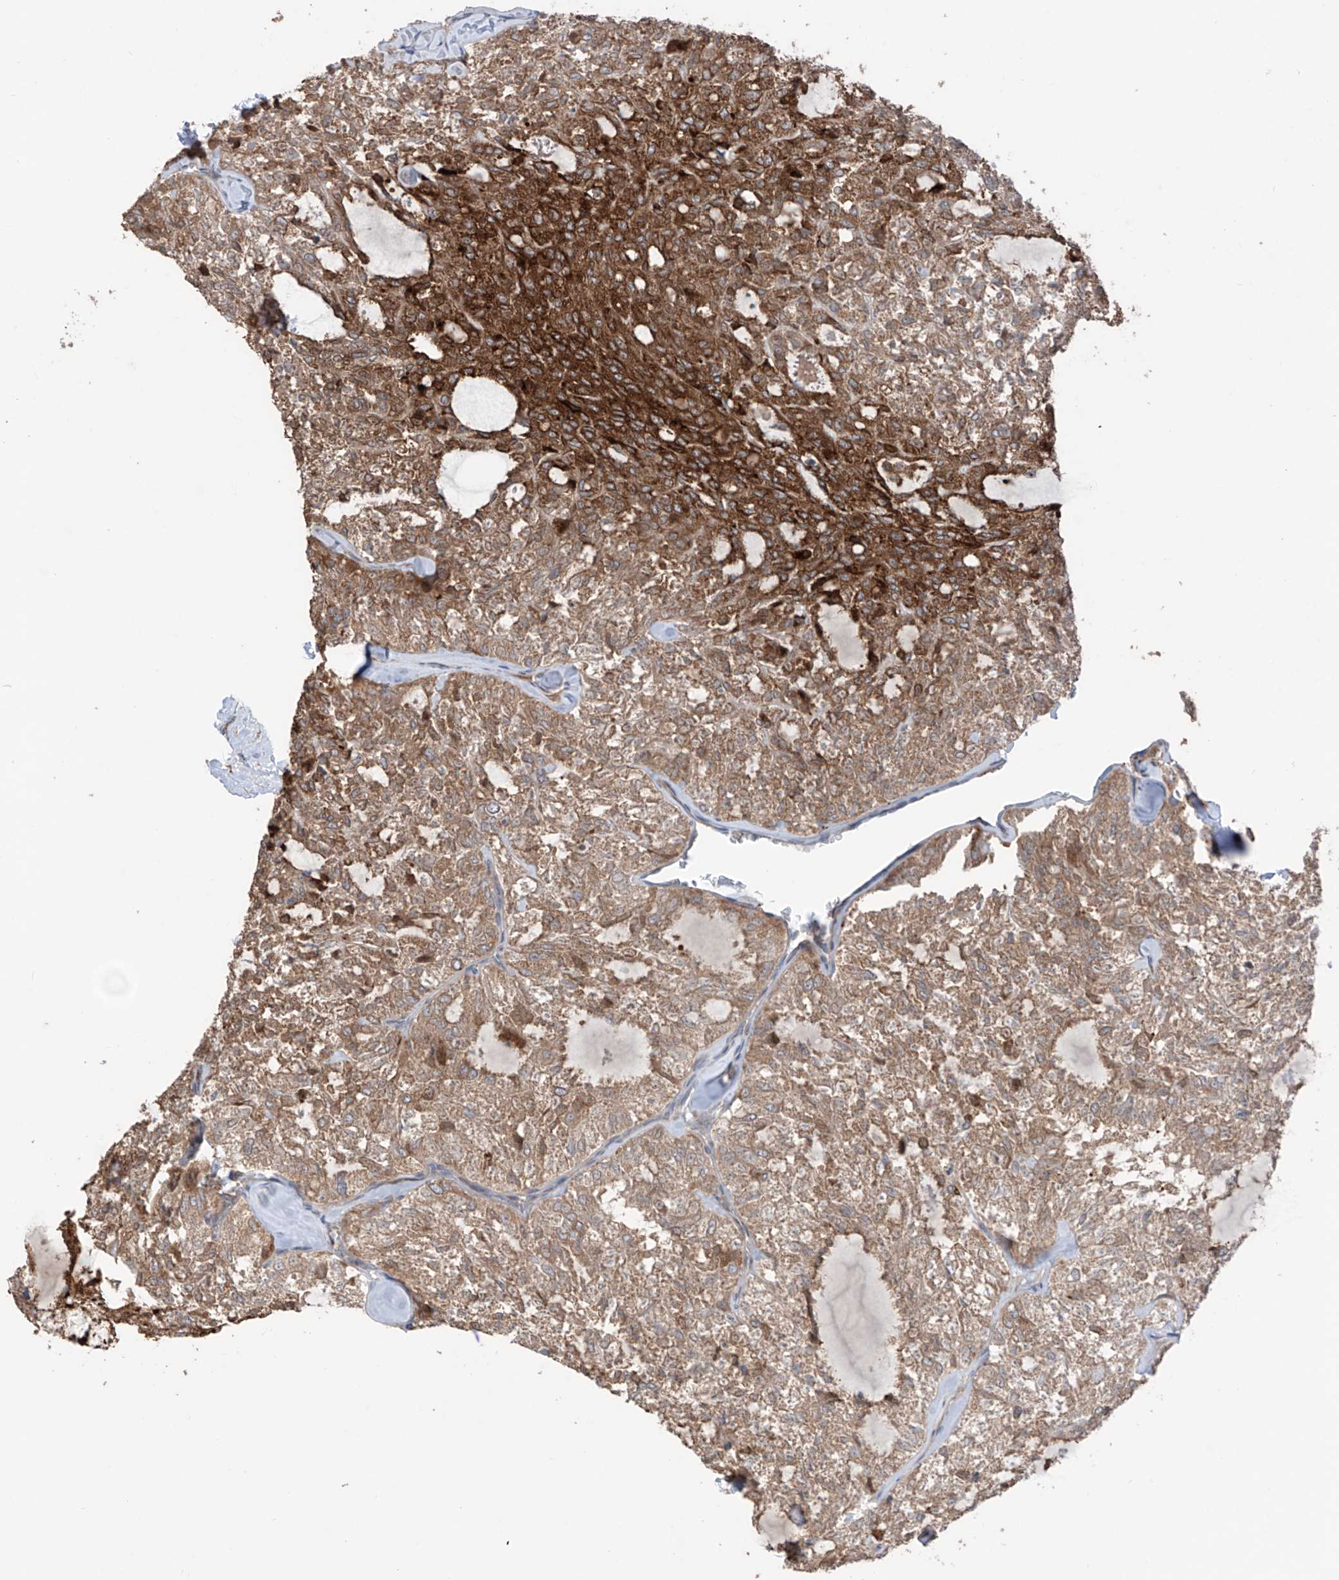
{"staining": {"intensity": "strong", "quantity": ">75%", "location": "cytoplasmic/membranous"}, "tissue": "thyroid cancer", "cell_type": "Tumor cells", "image_type": "cancer", "snomed": [{"axis": "morphology", "description": "Follicular adenoma carcinoma, NOS"}, {"axis": "topography", "description": "Thyroid gland"}], "caption": "IHC staining of thyroid cancer, which shows high levels of strong cytoplasmic/membranous positivity in about >75% of tumor cells indicating strong cytoplasmic/membranous protein staining. The staining was performed using DAB (3,3'-diaminobenzidine) (brown) for protein detection and nuclei were counterstained in hematoxylin (blue).", "gene": "SAMD3", "patient": {"sex": "male", "age": 75}}